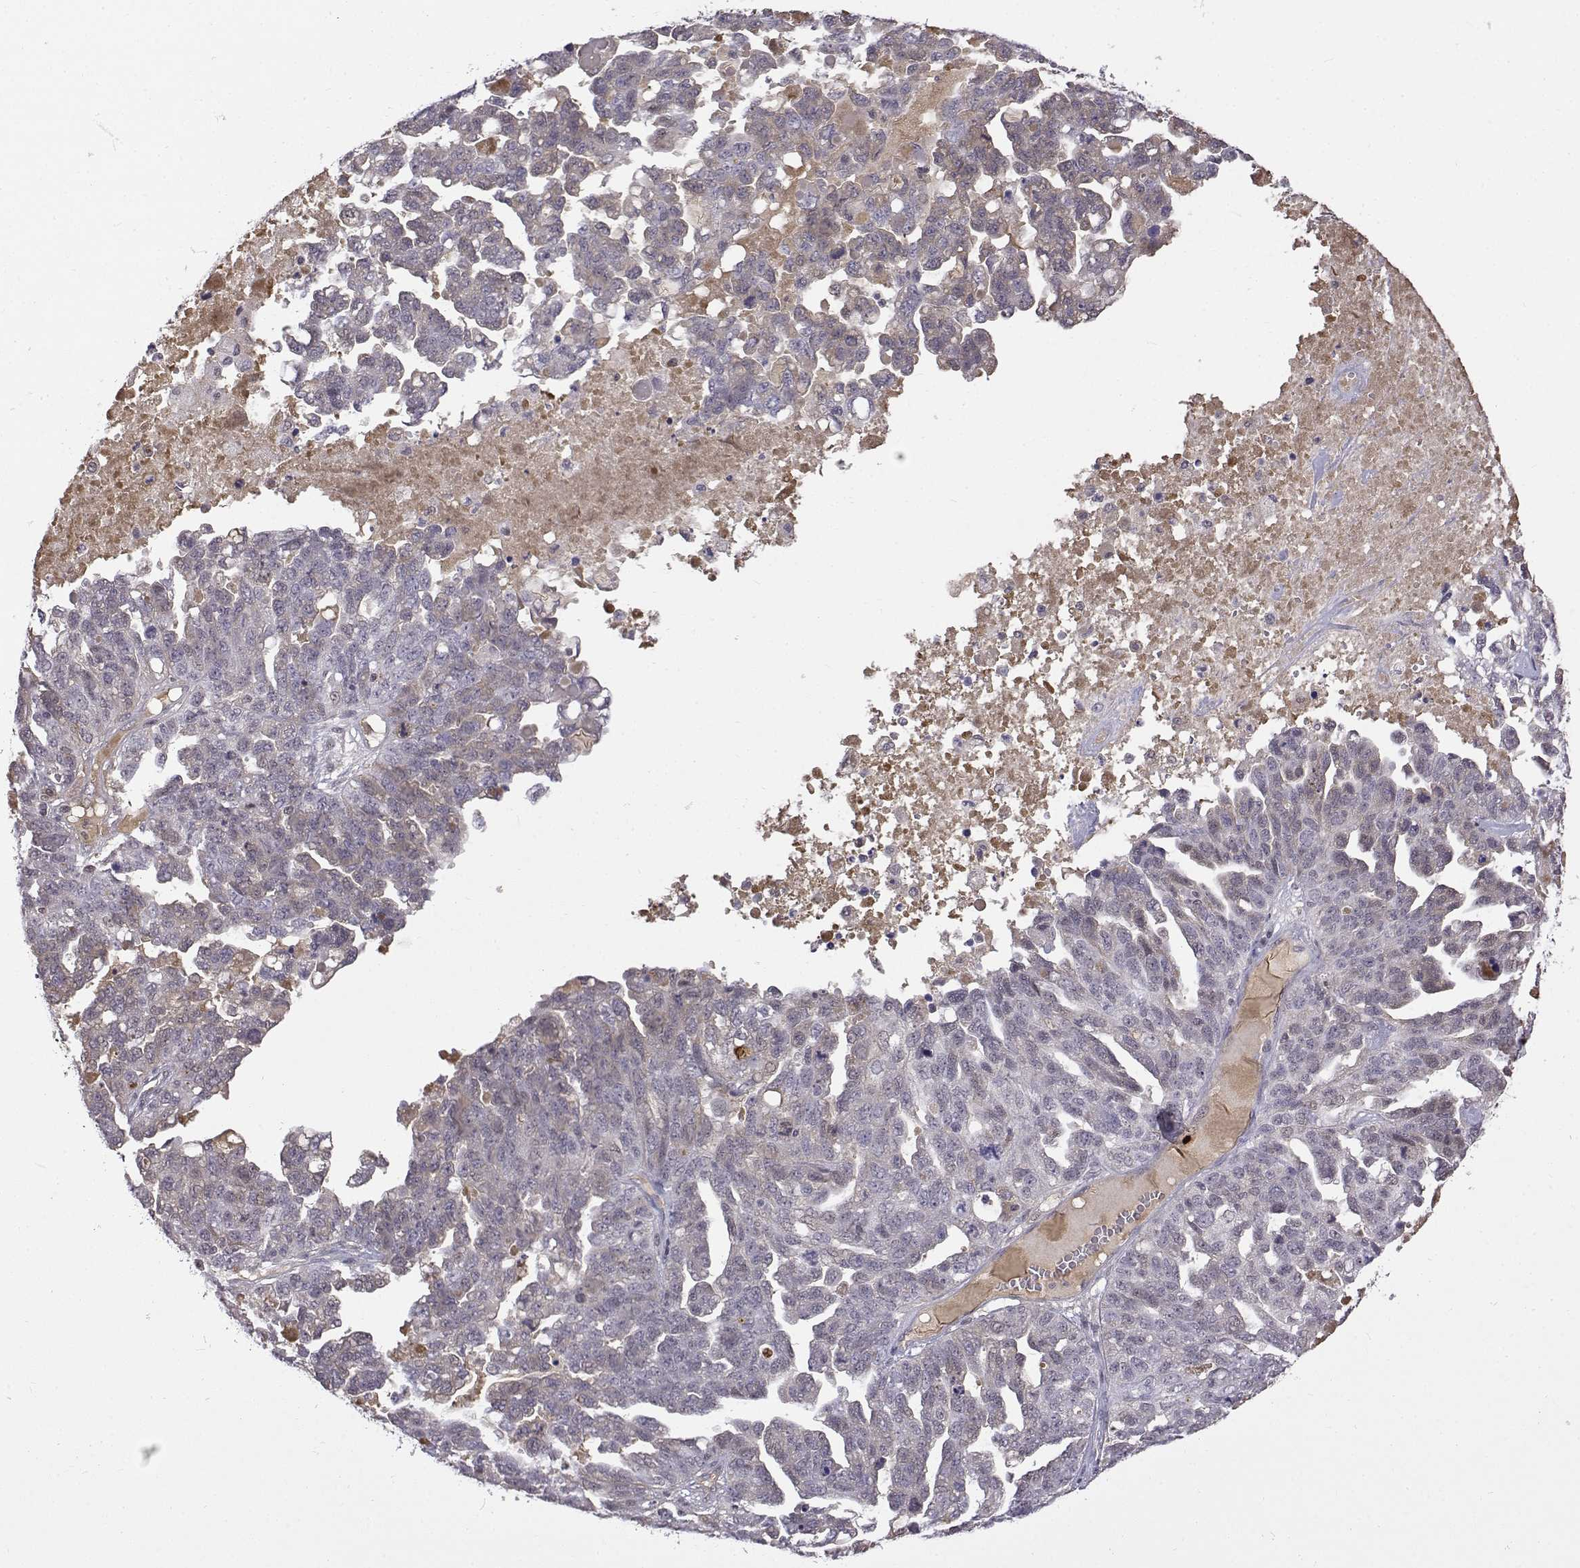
{"staining": {"intensity": "negative", "quantity": "none", "location": "none"}, "tissue": "ovarian cancer", "cell_type": "Tumor cells", "image_type": "cancer", "snomed": [{"axis": "morphology", "description": "Cystadenocarcinoma, serous, NOS"}, {"axis": "topography", "description": "Ovary"}], "caption": "The histopathology image reveals no significant staining in tumor cells of ovarian serous cystadenocarcinoma.", "gene": "ITGA7", "patient": {"sex": "female", "age": 71}}